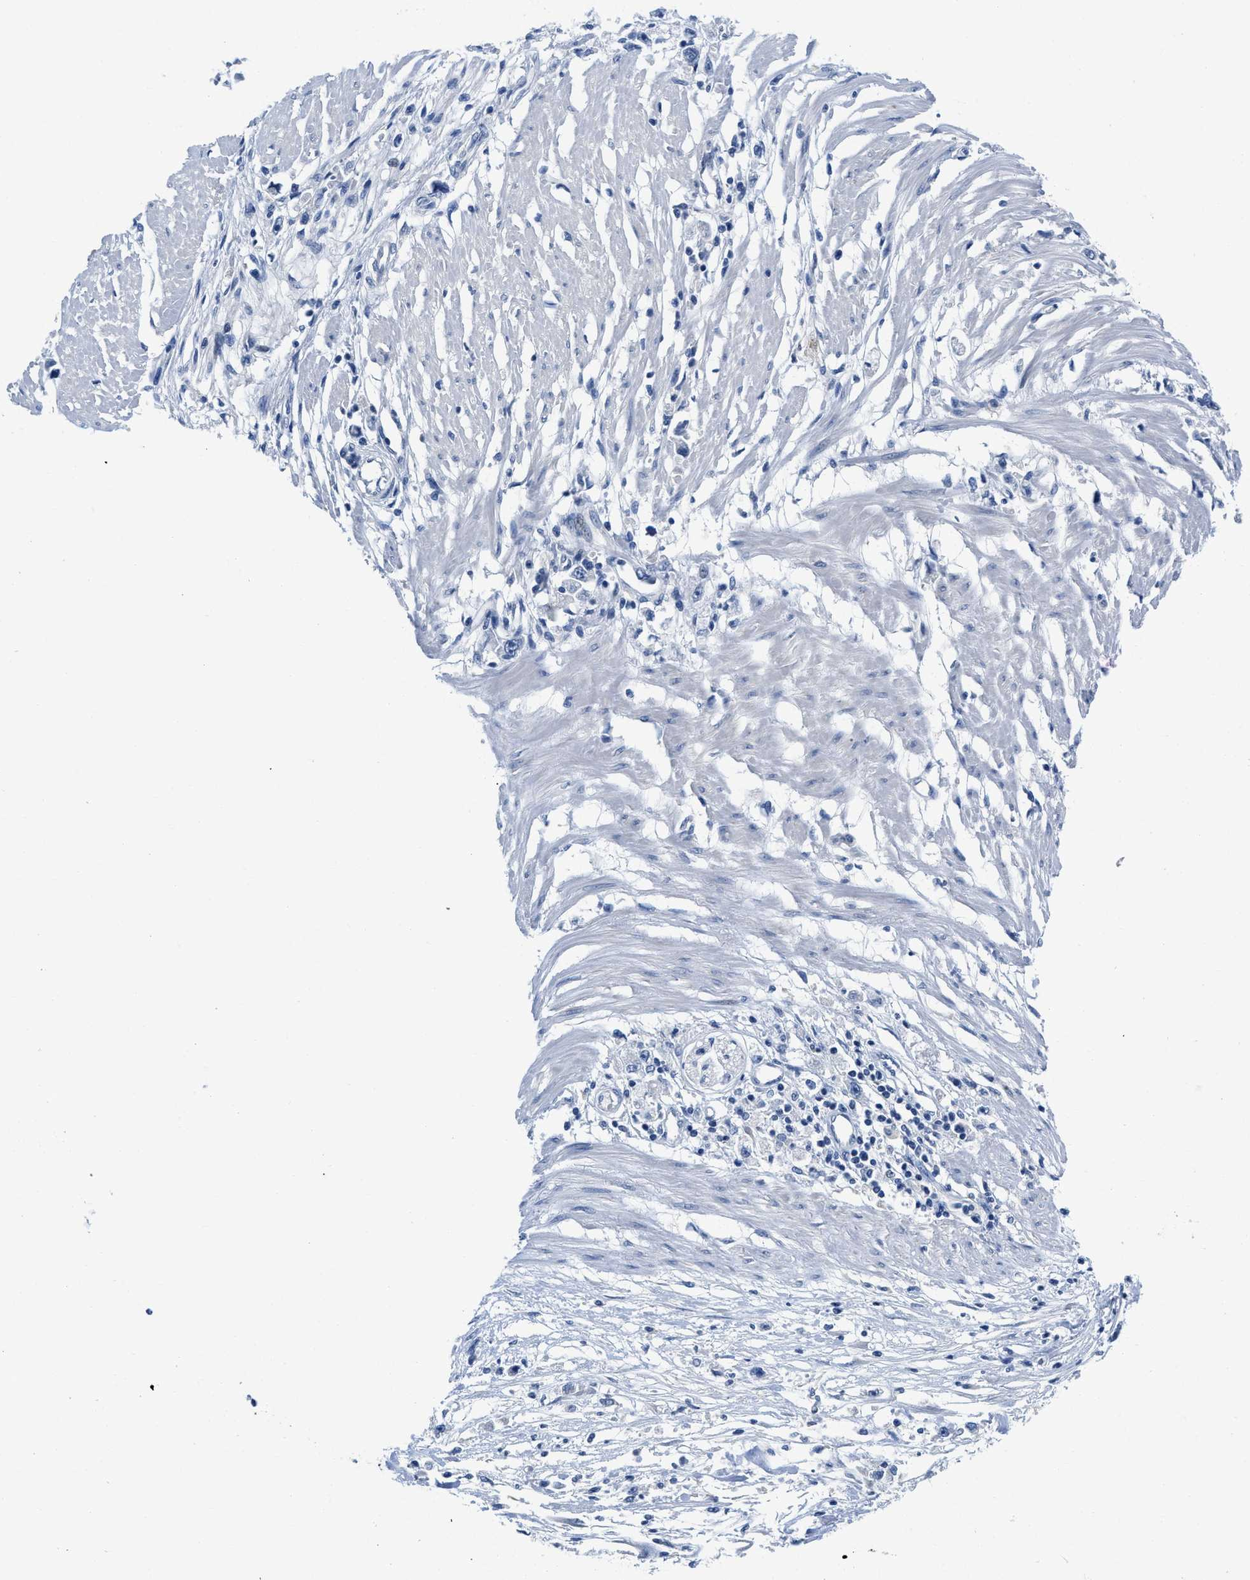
{"staining": {"intensity": "negative", "quantity": "none", "location": "none"}, "tissue": "stomach cancer", "cell_type": "Tumor cells", "image_type": "cancer", "snomed": [{"axis": "morphology", "description": "Adenocarcinoma, NOS"}, {"axis": "topography", "description": "Stomach"}], "caption": "Photomicrograph shows no significant protein expression in tumor cells of stomach adenocarcinoma. Brightfield microscopy of immunohistochemistry stained with DAB (brown) and hematoxylin (blue), captured at high magnification.", "gene": "PYY", "patient": {"sex": "female", "age": 59}}